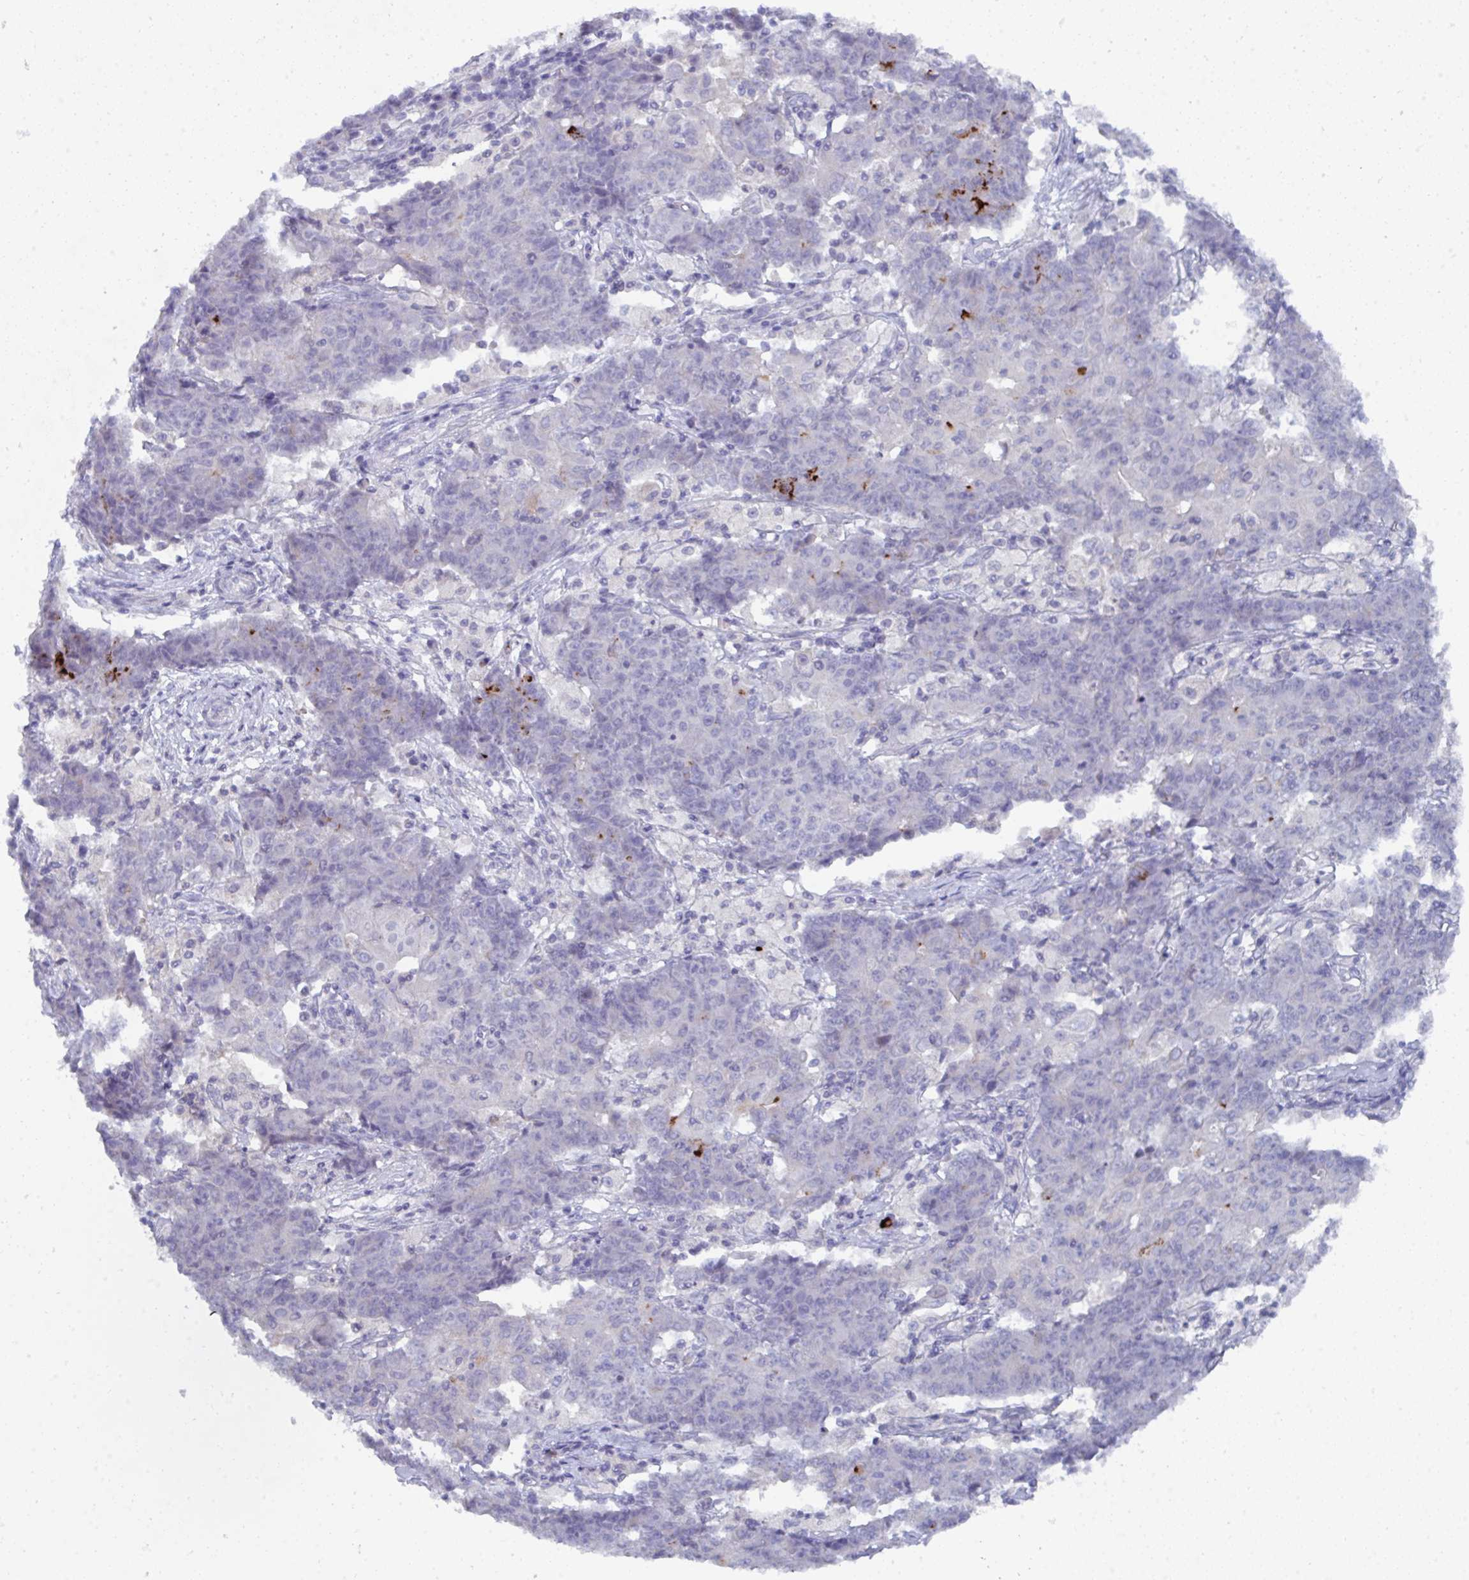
{"staining": {"intensity": "negative", "quantity": "none", "location": "none"}, "tissue": "ovarian cancer", "cell_type": "Tumor cells", "image_type": "cancer", "snomed": [{"axis": "morphology", "description": "Carcinoma, endometroid"}, {"axis": "topography", "description": "Ovary"}], "caption": "This image is of ovarian cancer stained with immunohistochemistry to label a protein in brown with the nuclei are counter-stained blue. There is no positivity in tumor cells.", "gene": "KCNK5", "patient": {"sex": "female", "age": 42}}